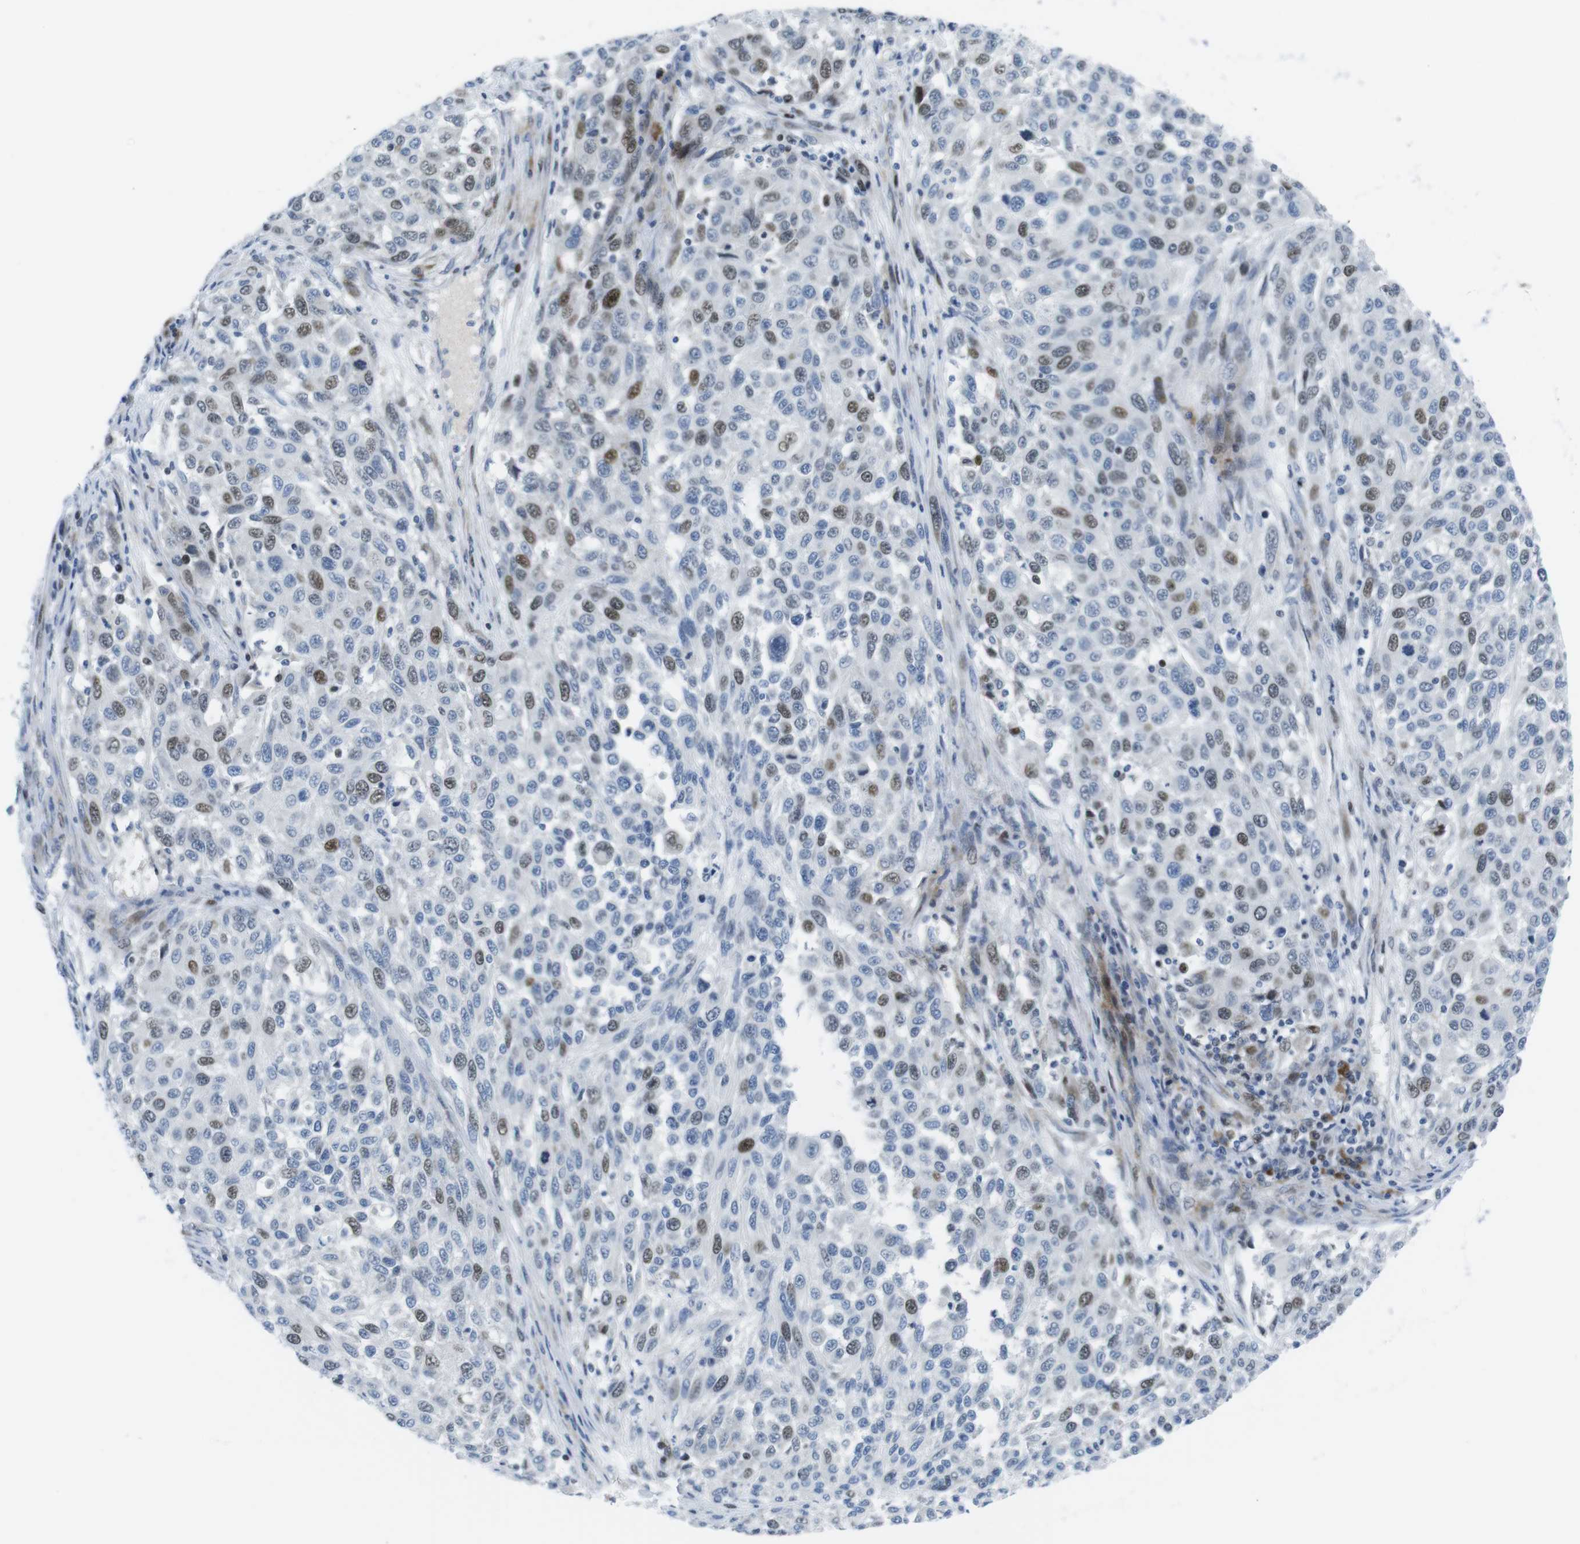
{"staining": {"intensity": "moderate", "quantity": "25%-75%", "location": "nuclear"}, "tissue": "melanoma", "cell_type": "Tumor cells", "image_type": "cancer", "snomed": [{"axis": "morphology", "description": "Malignant melanoma, Metastatic site"}, {"axis": "topography", "description": "Lymph node"}], "caption": "IHC of human melanoma demonstrates medium levels of moderate nuclear staining in about 25%-75% of tumor cells. (IHC, brightfield microscopy, high magnification).", "gene": "CHAF1A", "patient": {"sex": "male", "age": 61}}